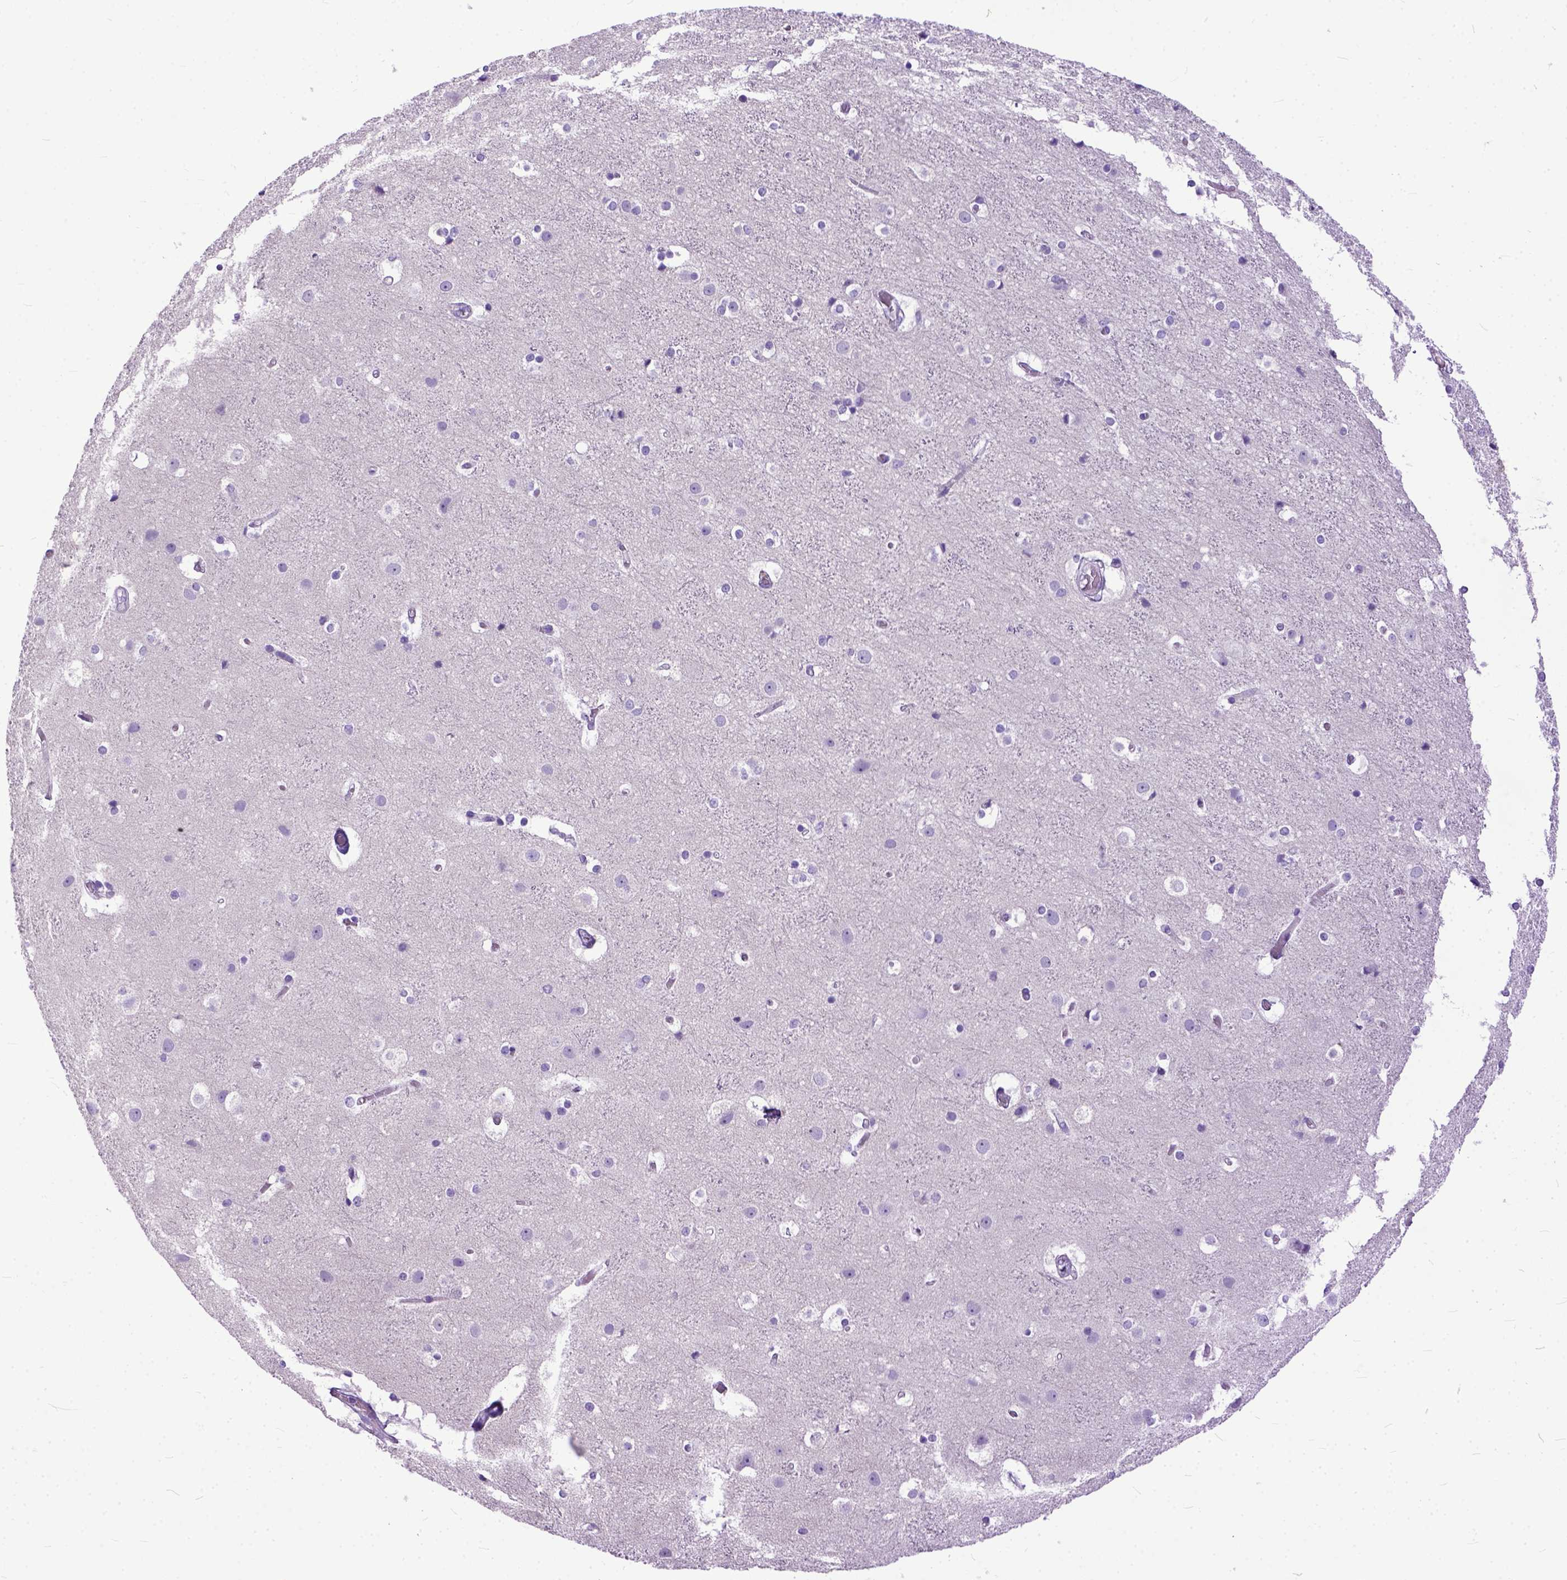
{"staining": {"intensity": "negative", "quantity": "none", "location": "none"}, "tissue": "cerebral cortex", "cell_type": "Endothelial cells", "image_type": "normal", "snomed": [{"axis": "morphology", "description": "Normal tissue, NOS"}, {"axis": "topography", "description": "Cerebral cortex"}], "caption": "Endothelial cells are negative for protein expression in benign human cerebral cortex.", "gene": "PPL", "patient": {"sex": "female", "age": 52}}